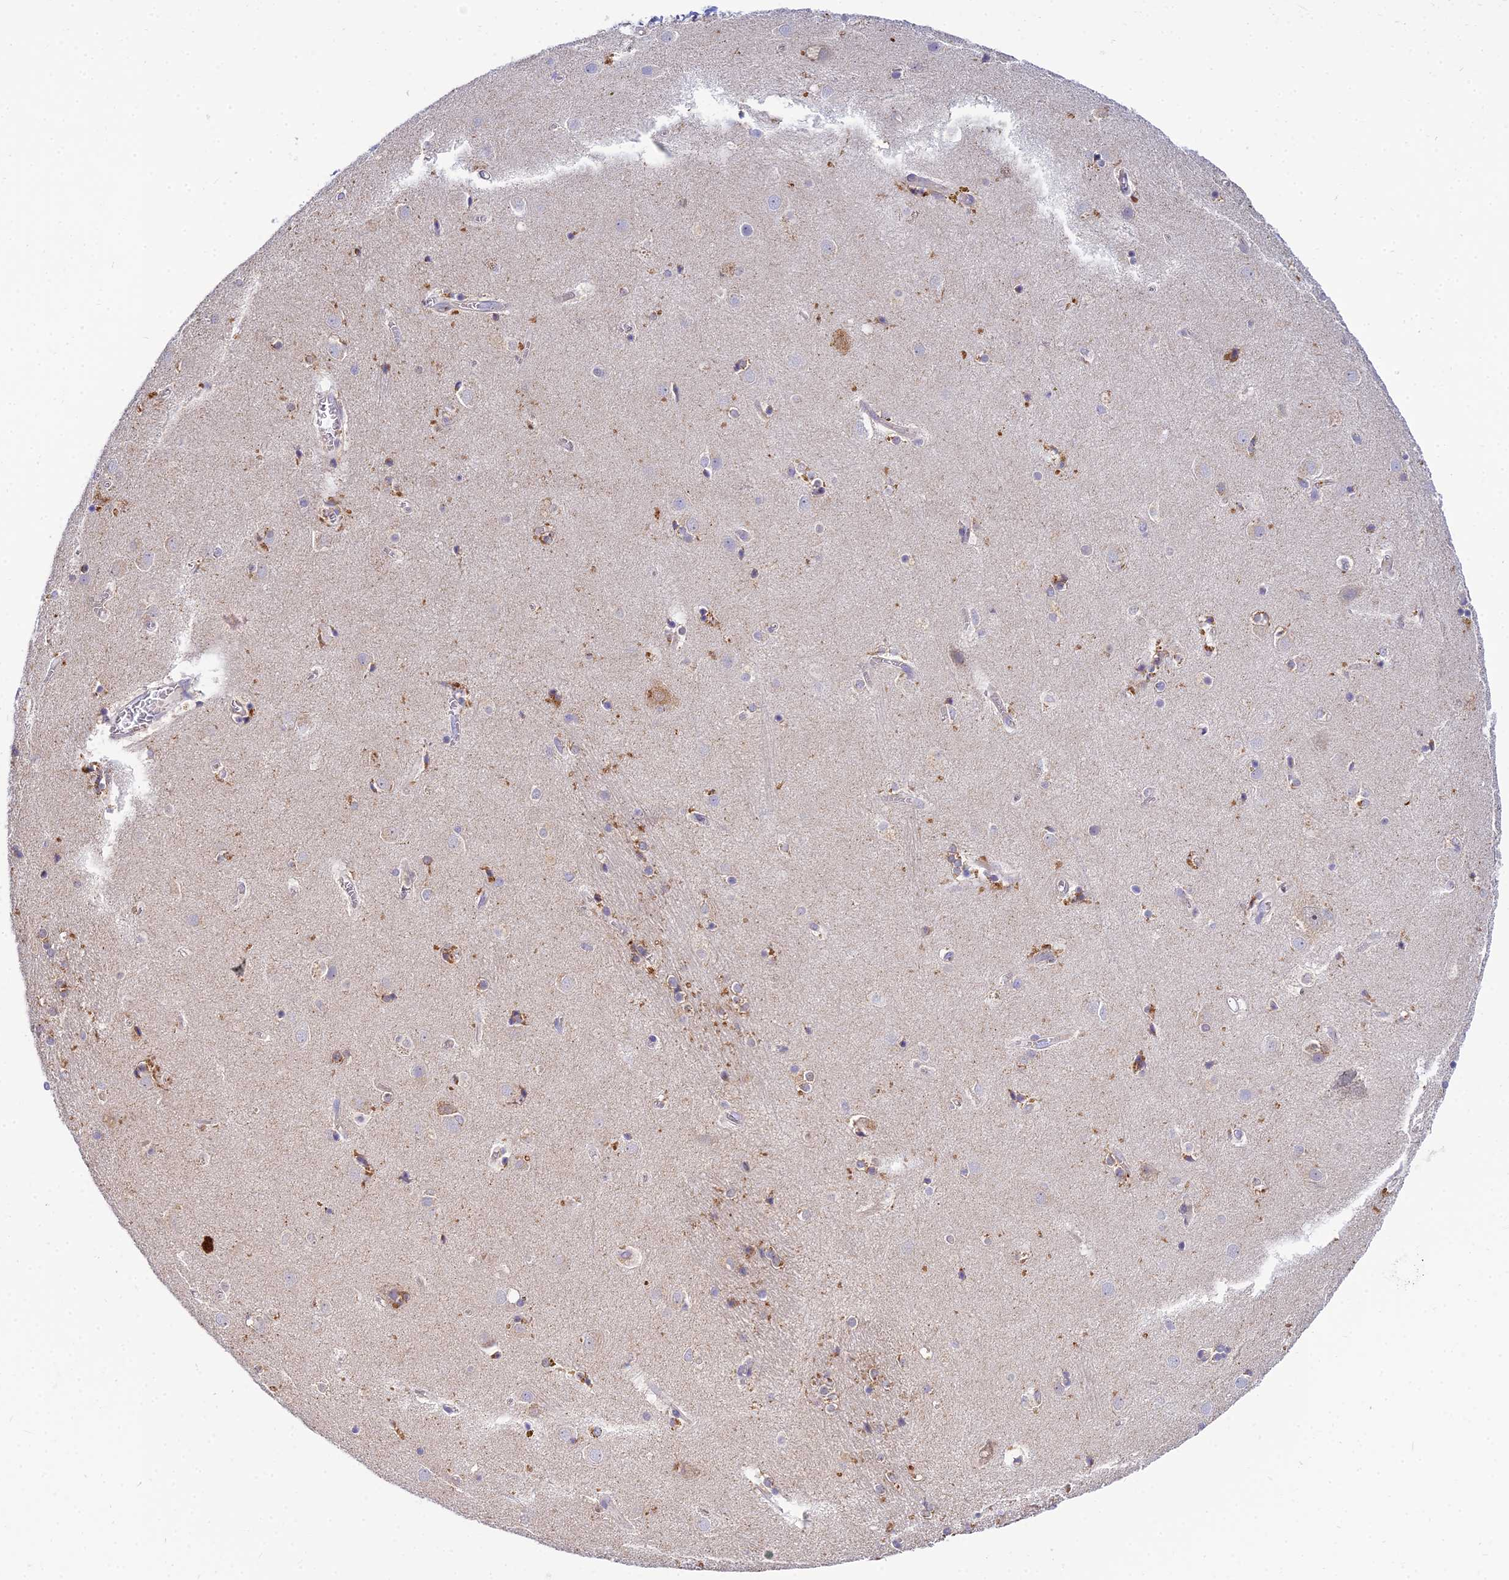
{"staining": {"intensity": "moderate", "quantity": "<25%", "location": "cytoplasmic/membranous"}, "tissue": "caudate", "cell_type": "Glial cells", "image_type": "normal", "snomed": [{"axis": "morphology", "description": "Normal tissue, NOS"}, {"axis": "topography", "description": "Lateral ventricle wall"}], "caption": "IHC of normal caudate shows low levels of moderate cytoplasmic/membranous staining in approximately <25% of glial cells.", "gene": "ARL8A", "patient": {"sex": "male", "age": 70}}